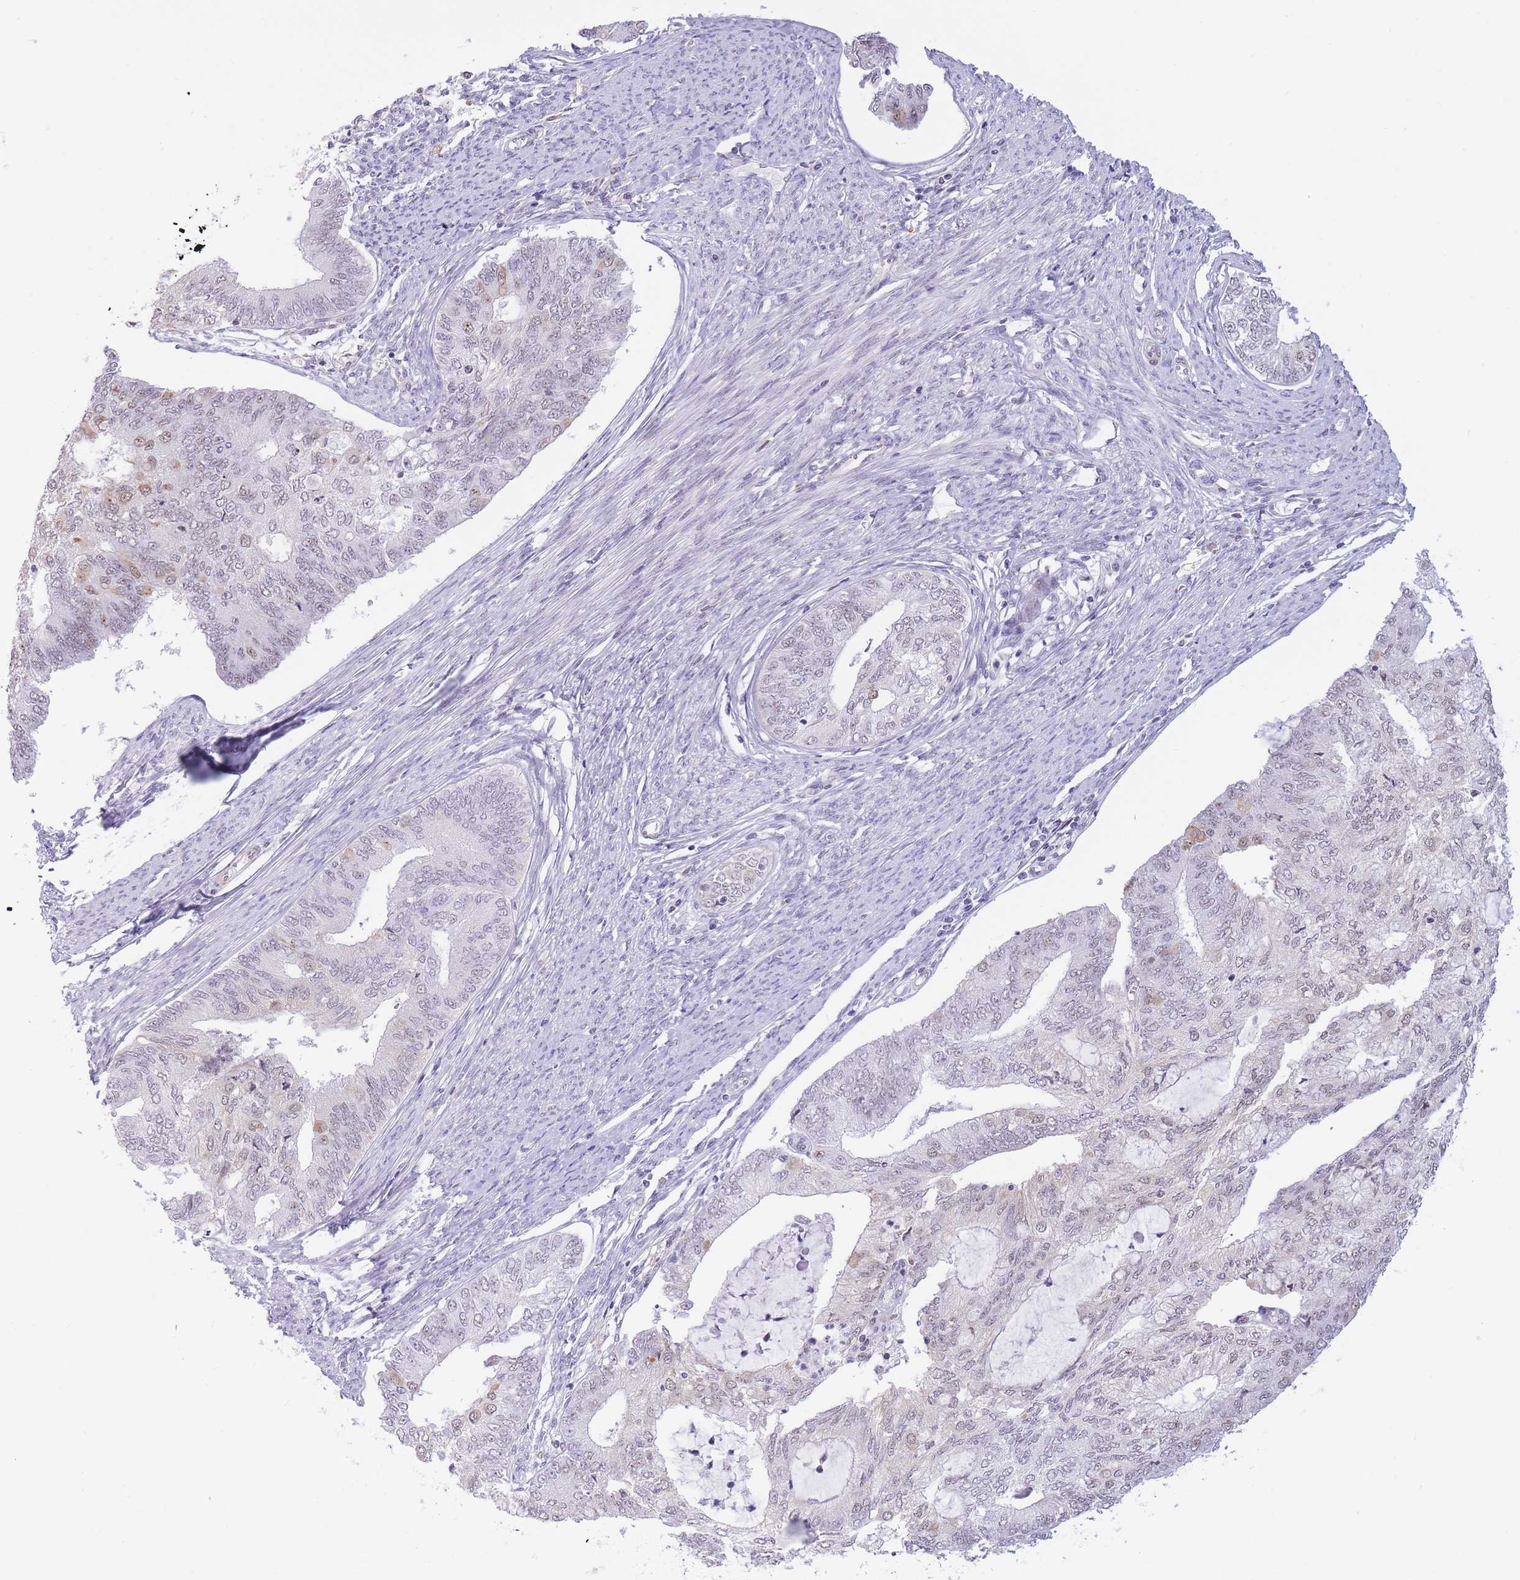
{"staining": {"intensity": "negative", "quantity": "none", "location": "none"}, "tissue": "endometrial cancer", "cell_type": "Tumor cells", "image_type": "cancer", "snomed": [{"axis": "morphology", "description": "Adenocarcinoma, NOS"}, {"axis": "topography", "description": "Endometrium"}], "caption": "Immunohistochemical staining of human endometrial cancer (adenocarcinoma) demonstrates no significant staining in tumor cells.", "gene": "CYP2B6", "patient": {"sex": "female", "age": 68}}